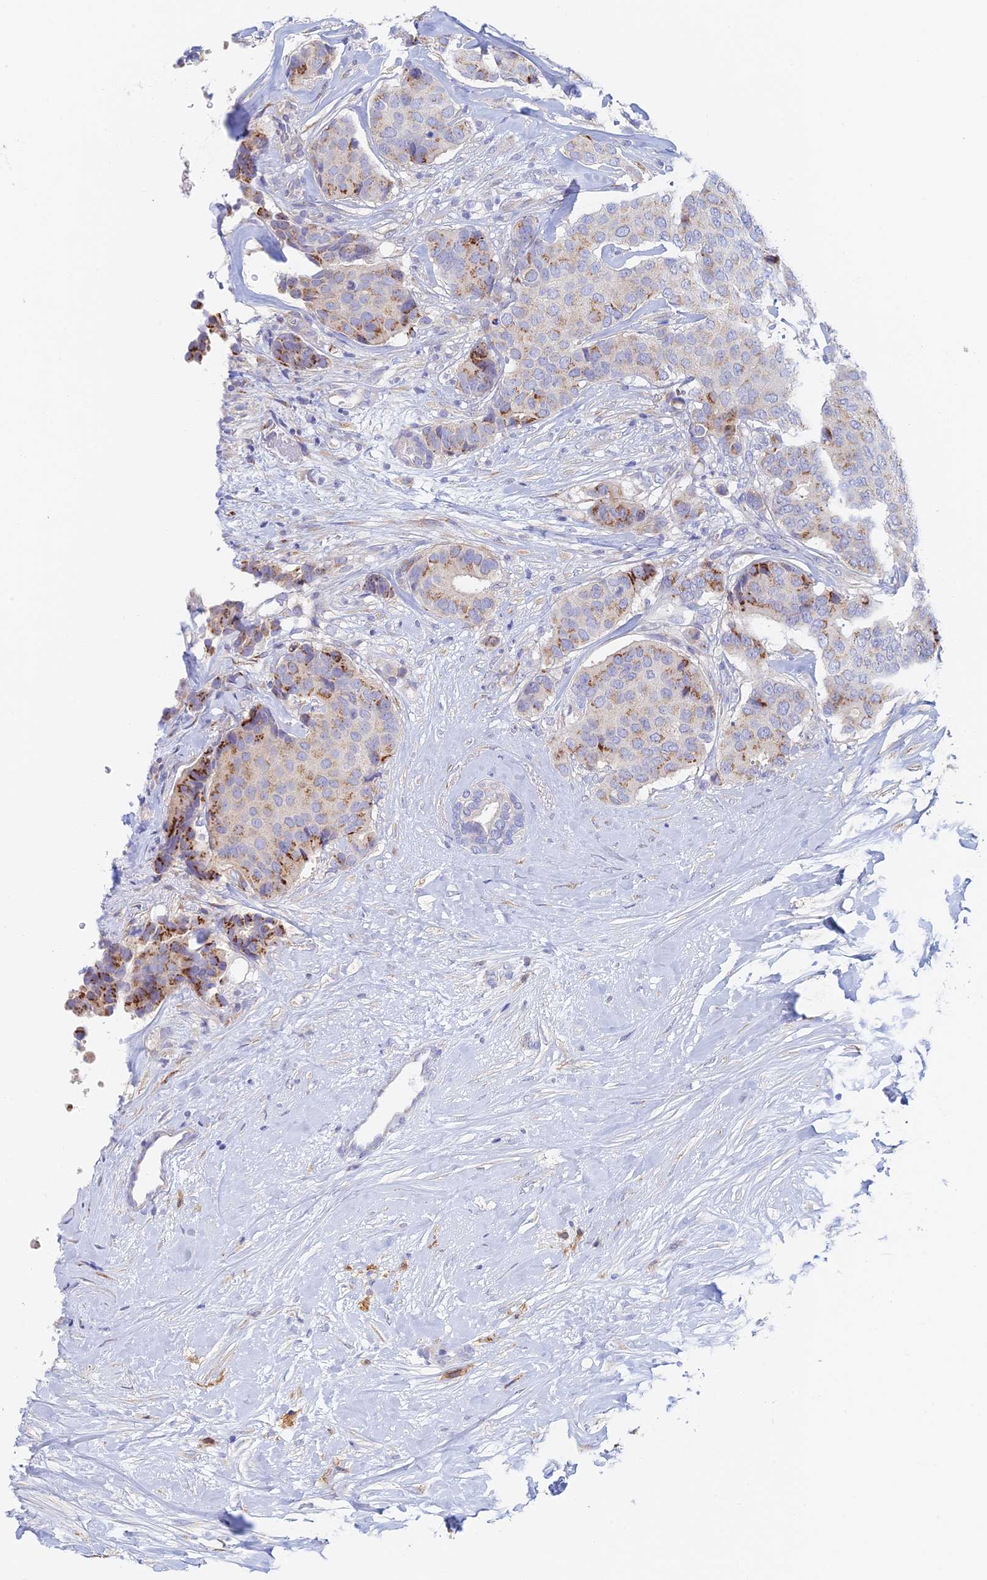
{"staining": {"intensity": "strong", "quantity": "<25%", "location": "cytoplasmic/membranous"}, "tissue": "breast cancer", "cell_type": "Tumor cells", "image_type": "cancer", "snomed": [{"axis": "morphology", "description": "Duct carcinoma"}, {"axis": "topography", "description": "Breast"}], "caption": "Immunohistochemical staining of breast invasive ductal carcinoma exhibits medium levels of strong cytoplasmic/membranous protein staining in approximately <25% of tumor cells. (Brightfield microscopy of DAB IHC at high magnification).", "gene": "SLC24A3", "patient": {"sex": "female", "age": 75}}